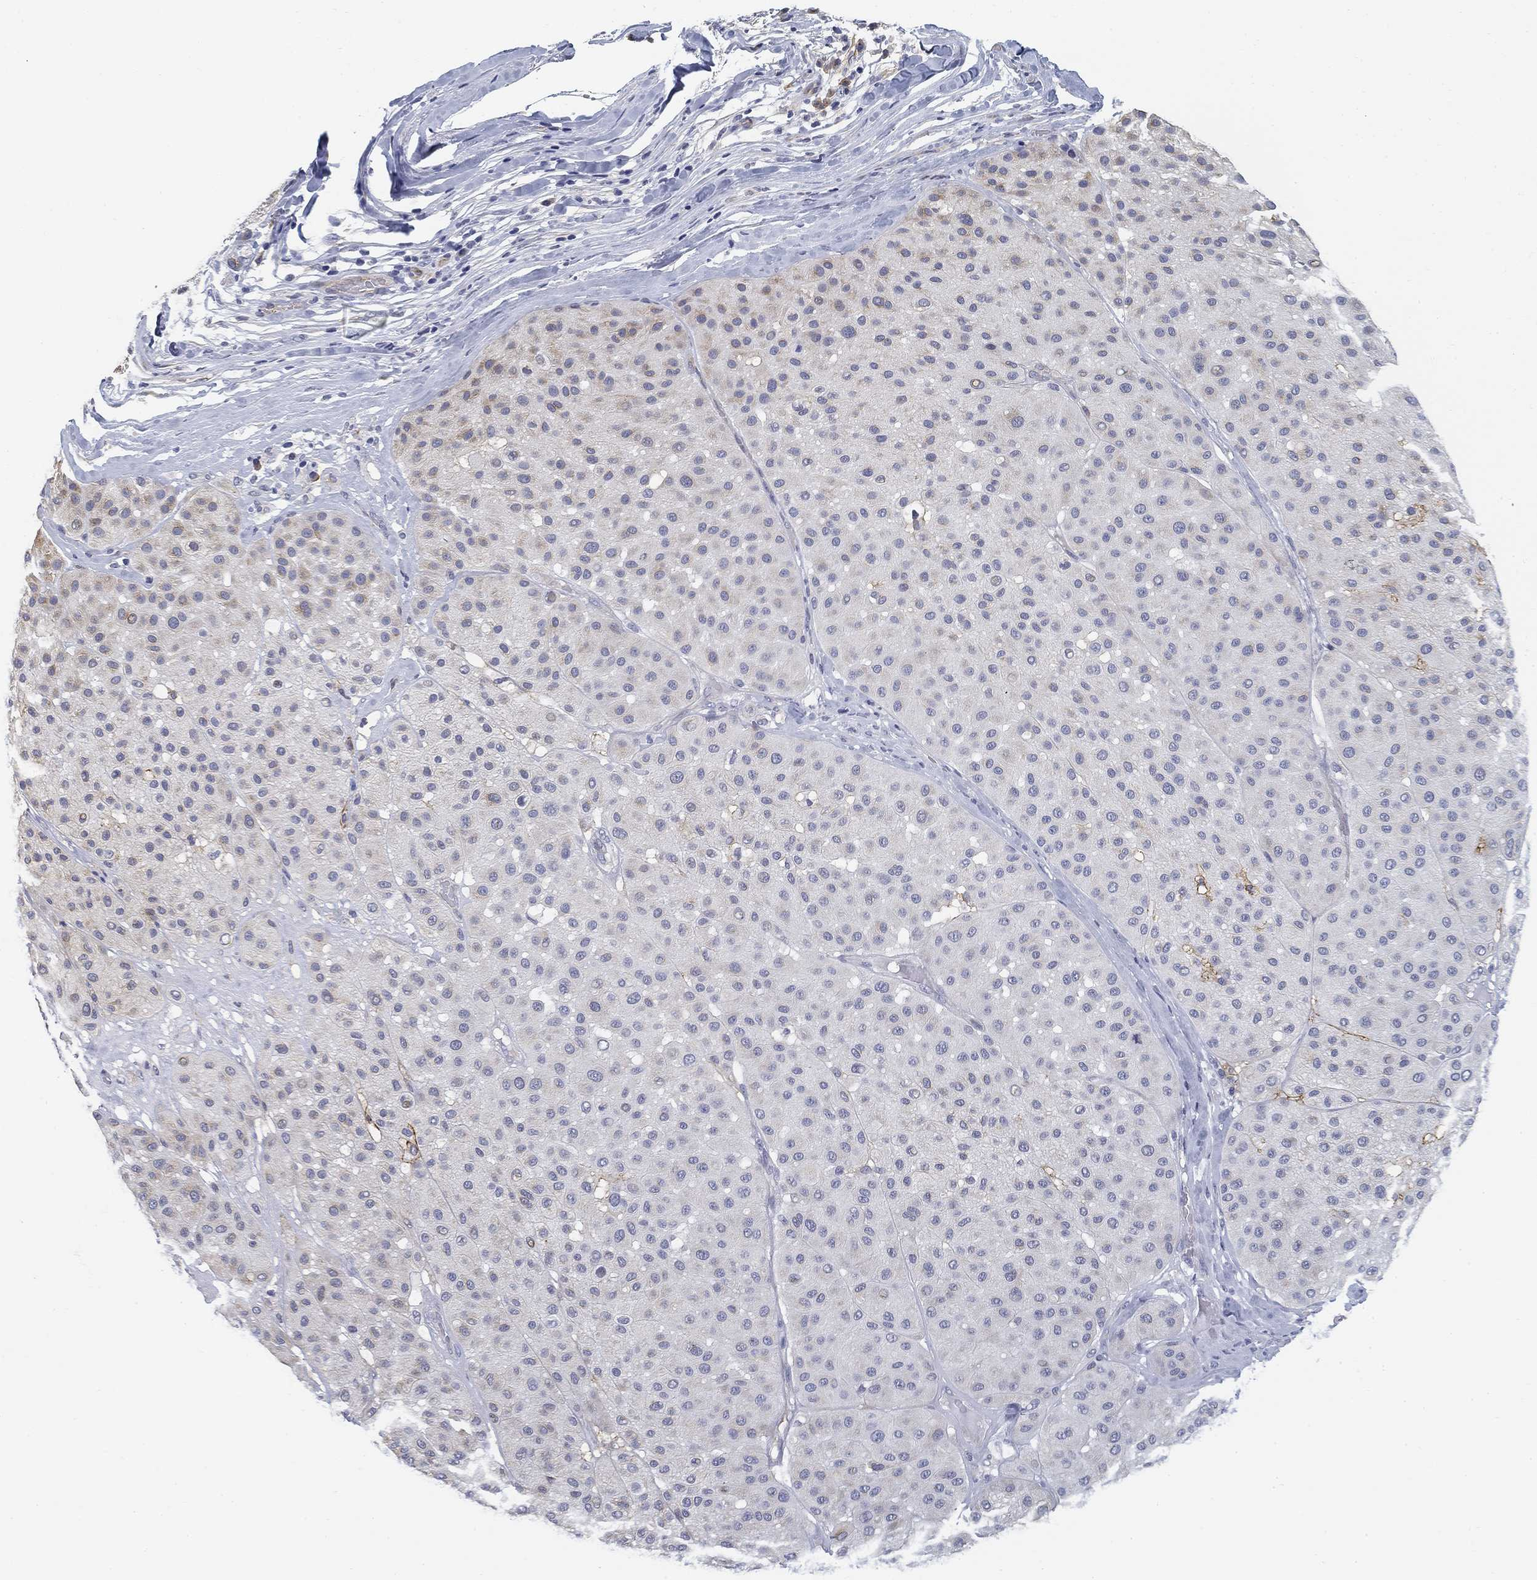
{"staining": {"intensity": "negative", "quantity": "none", "location": "none"}, "tissue": "melanoma", "cell_type": "Tumor cells", "image_type": "cancer", "snomed": [{"axis": "morphology", "description": "Malignant melanoma, Metastatic site"}, {"axis": "topography", "description": "Smooth muscle"}], "caption": "Melanoma was stained to show a protein in brown. There is no significant positivity in tumor cells.", "gene": "SLC2A5", "patient": {"sex": "male", "age": 41}}